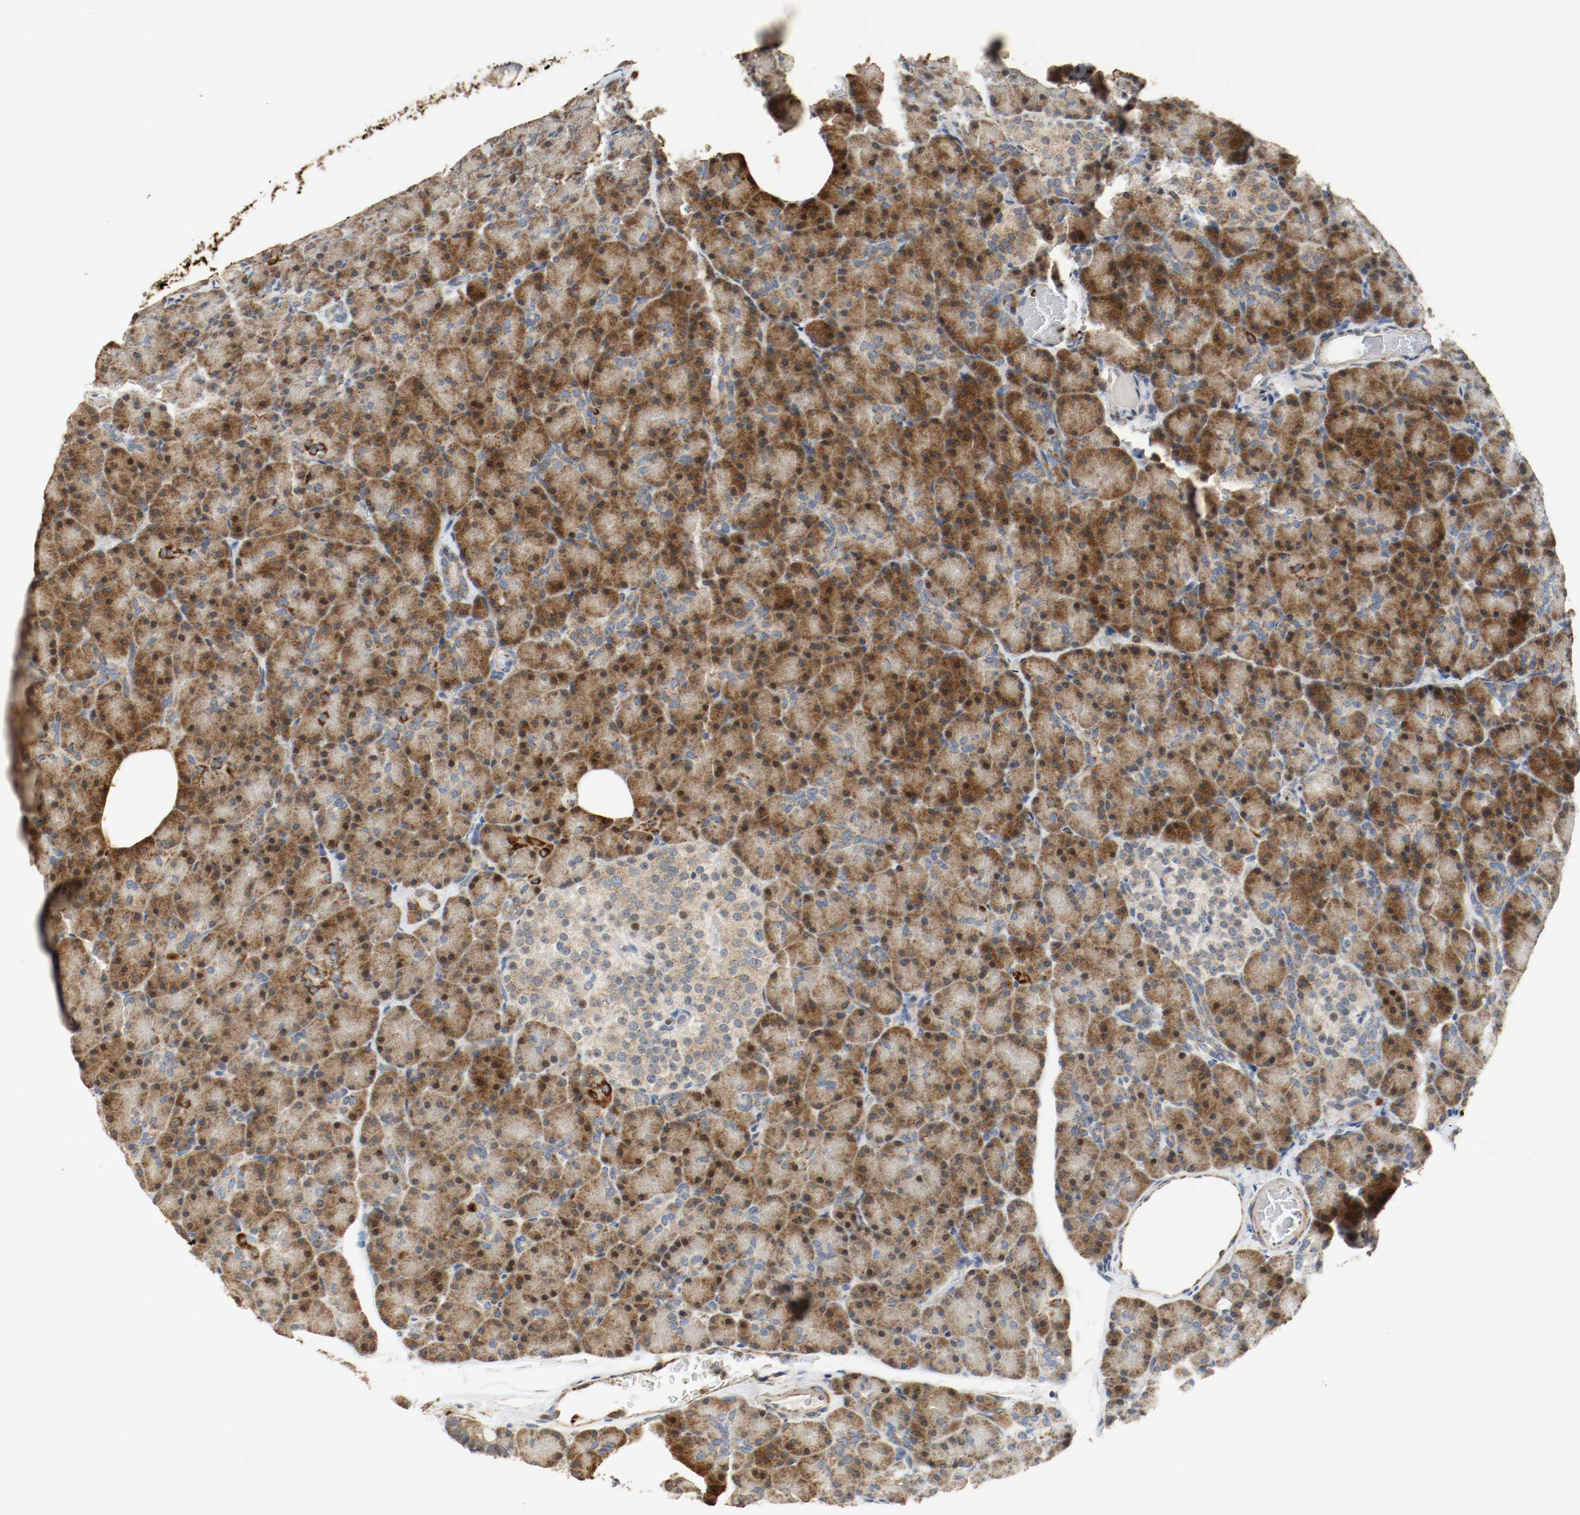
{"staining": {"intensity": "strong", "quantity": ">75%", "location": "cytoplasmic/membranous,nuclear"}, "tissue": "pancreas", "cell_type": "Exocrine glandular cells", "image_type": "normal", "snomed": [{"axis": "morphology", "description": "Normal tissue, NOS"}, {"axis": "topography", "description": "Pancreas"}], "caption": "Immunohistochemistry histopathology image of benign pancreas stained for a protein (brown), which demonstrates high levels of strong cytoplasmic/membranous,nuclear expression in approximately >75% of exocrine glandular cells.", "gene": "ALDH4A1", "patient": {"sex": "female", "age": 43}}